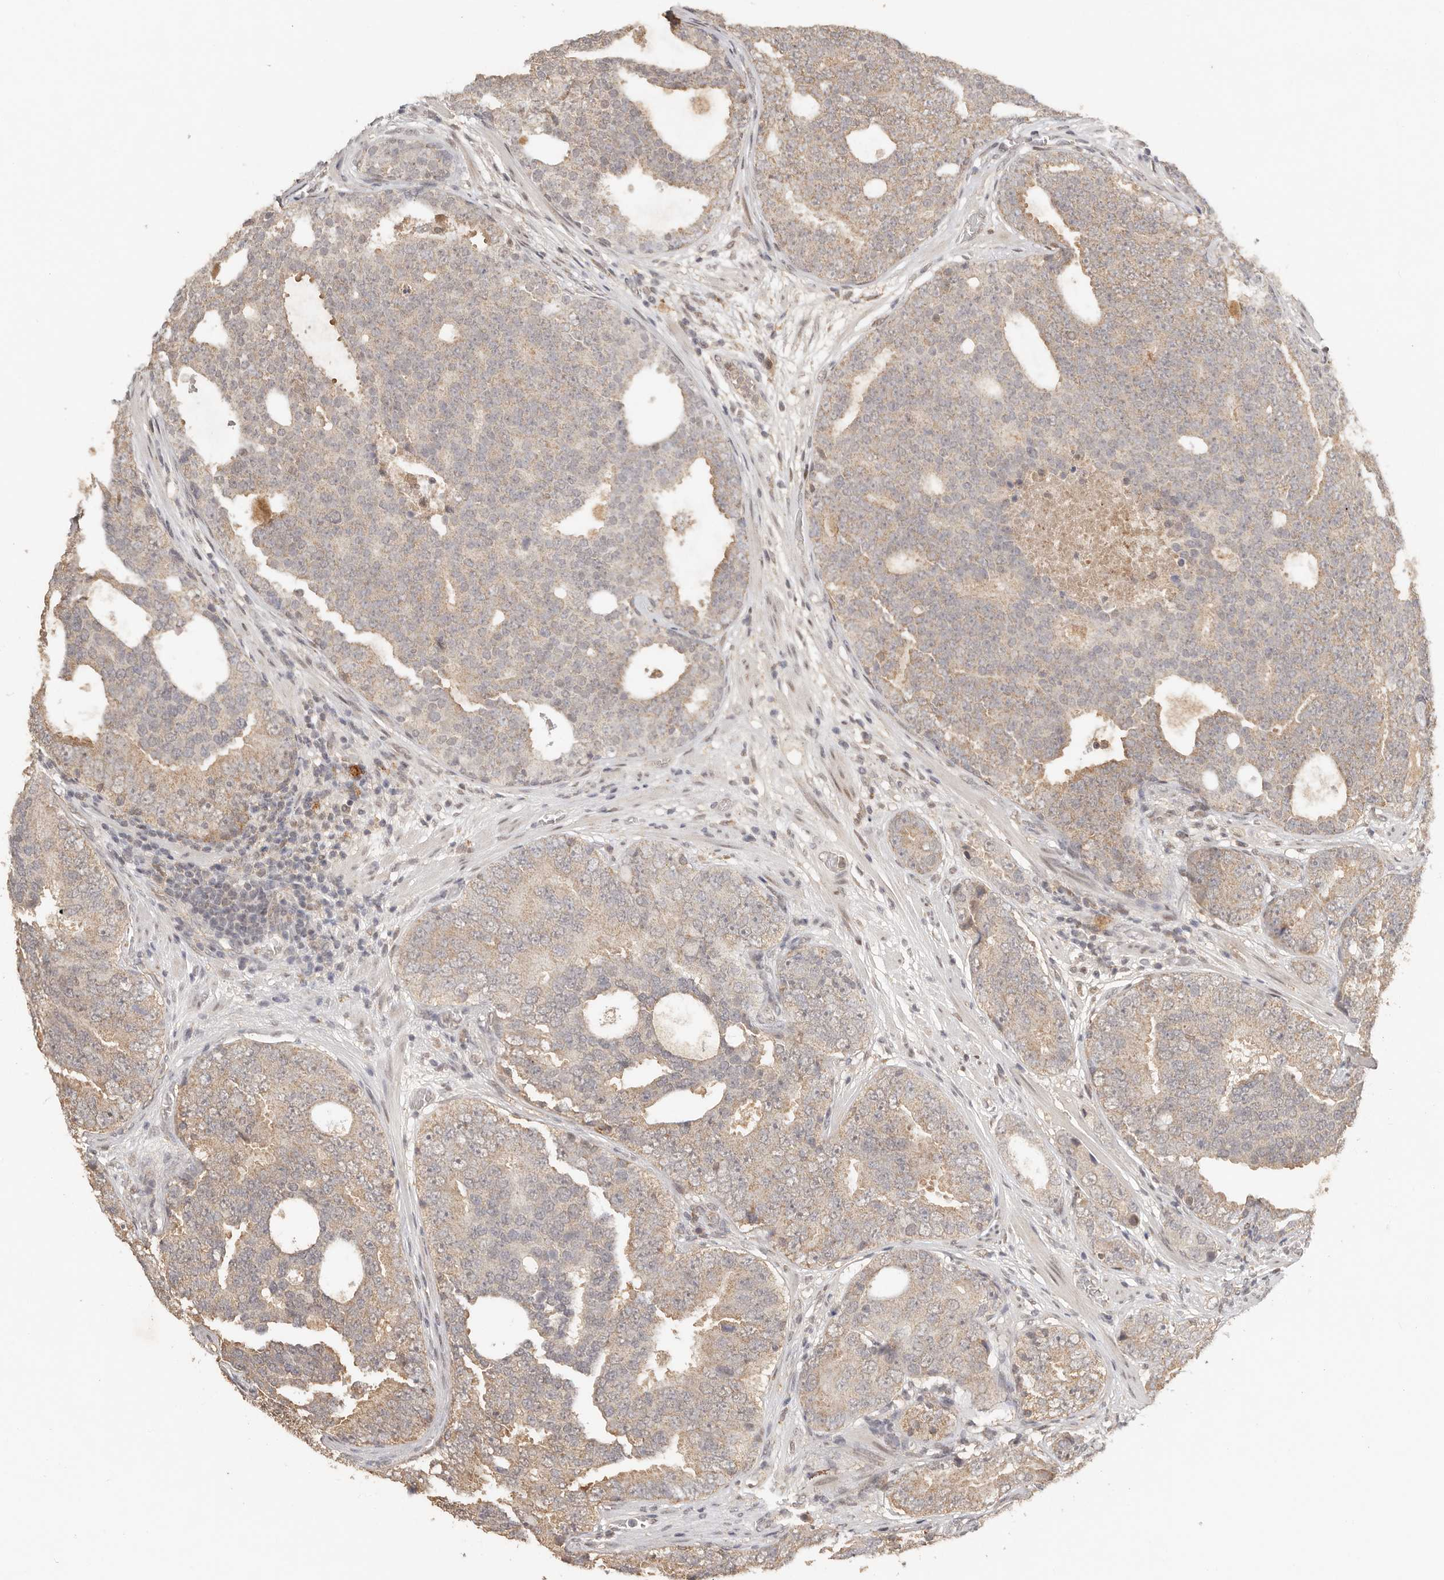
{"staining": {"intensity": "moderate", "quantity": "25%-75%", "location": "cytoplasmic/membranous"}, "tissue": "prostate cancer", "cell_type": "Tumor cells", "image_type": "cancer", "snomed": [{"axis": "morphology", "description": "Adenocarcinoma, High grade"}, {"axis": "topography", "description": "Prostate"}], "caption": "Human prostate cancer stained with a brown dye exhibits moderate cytoplasmic/membranous positive expression in approximately 25%-75% of tumor cells.", "gene": "SEC14L1", "patient": {"sex": "male", "age": 56}}